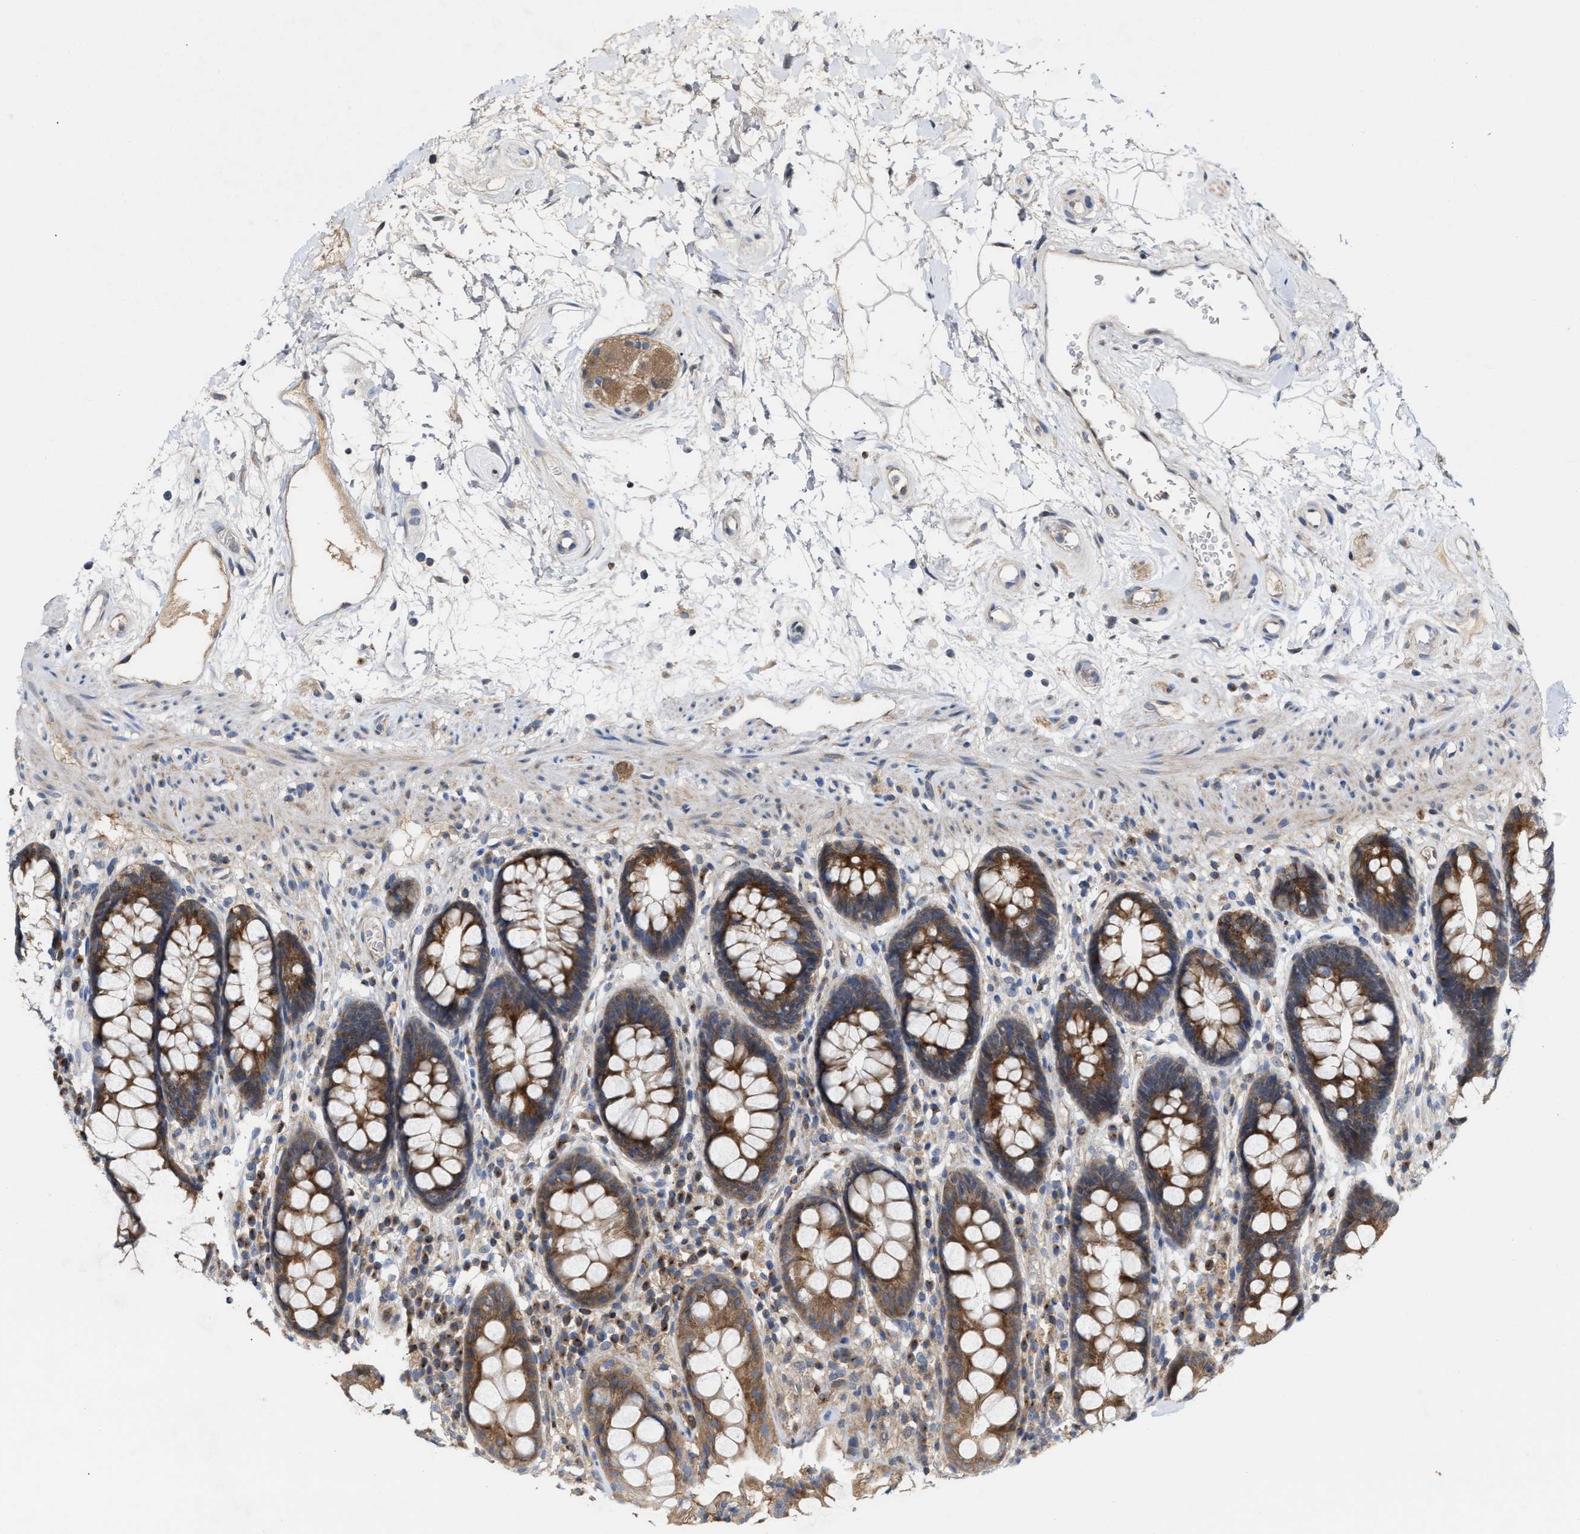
{"staining": {"intensity": "moderate", "quantity": ">75%", "location": "cytoplasmic/membranous"}, "tissue": "rectum", "cell_type": "Glandular cells", "image_type": "normal", "snomed": [{"axis": "morphology", "description": "Normal tissue, NOS"}, {"axis": "topography", "description": "Rectum"}], "caption": "Rectum stained with IHC shows moderate cytoplasmic/membranous staining in approximately >75% of glandular cells. (brown staining indicates protein expression, while blue staining denotes nuclei).", "gene": "BBLN", "patient": {"sex": "male", "age": 64}}